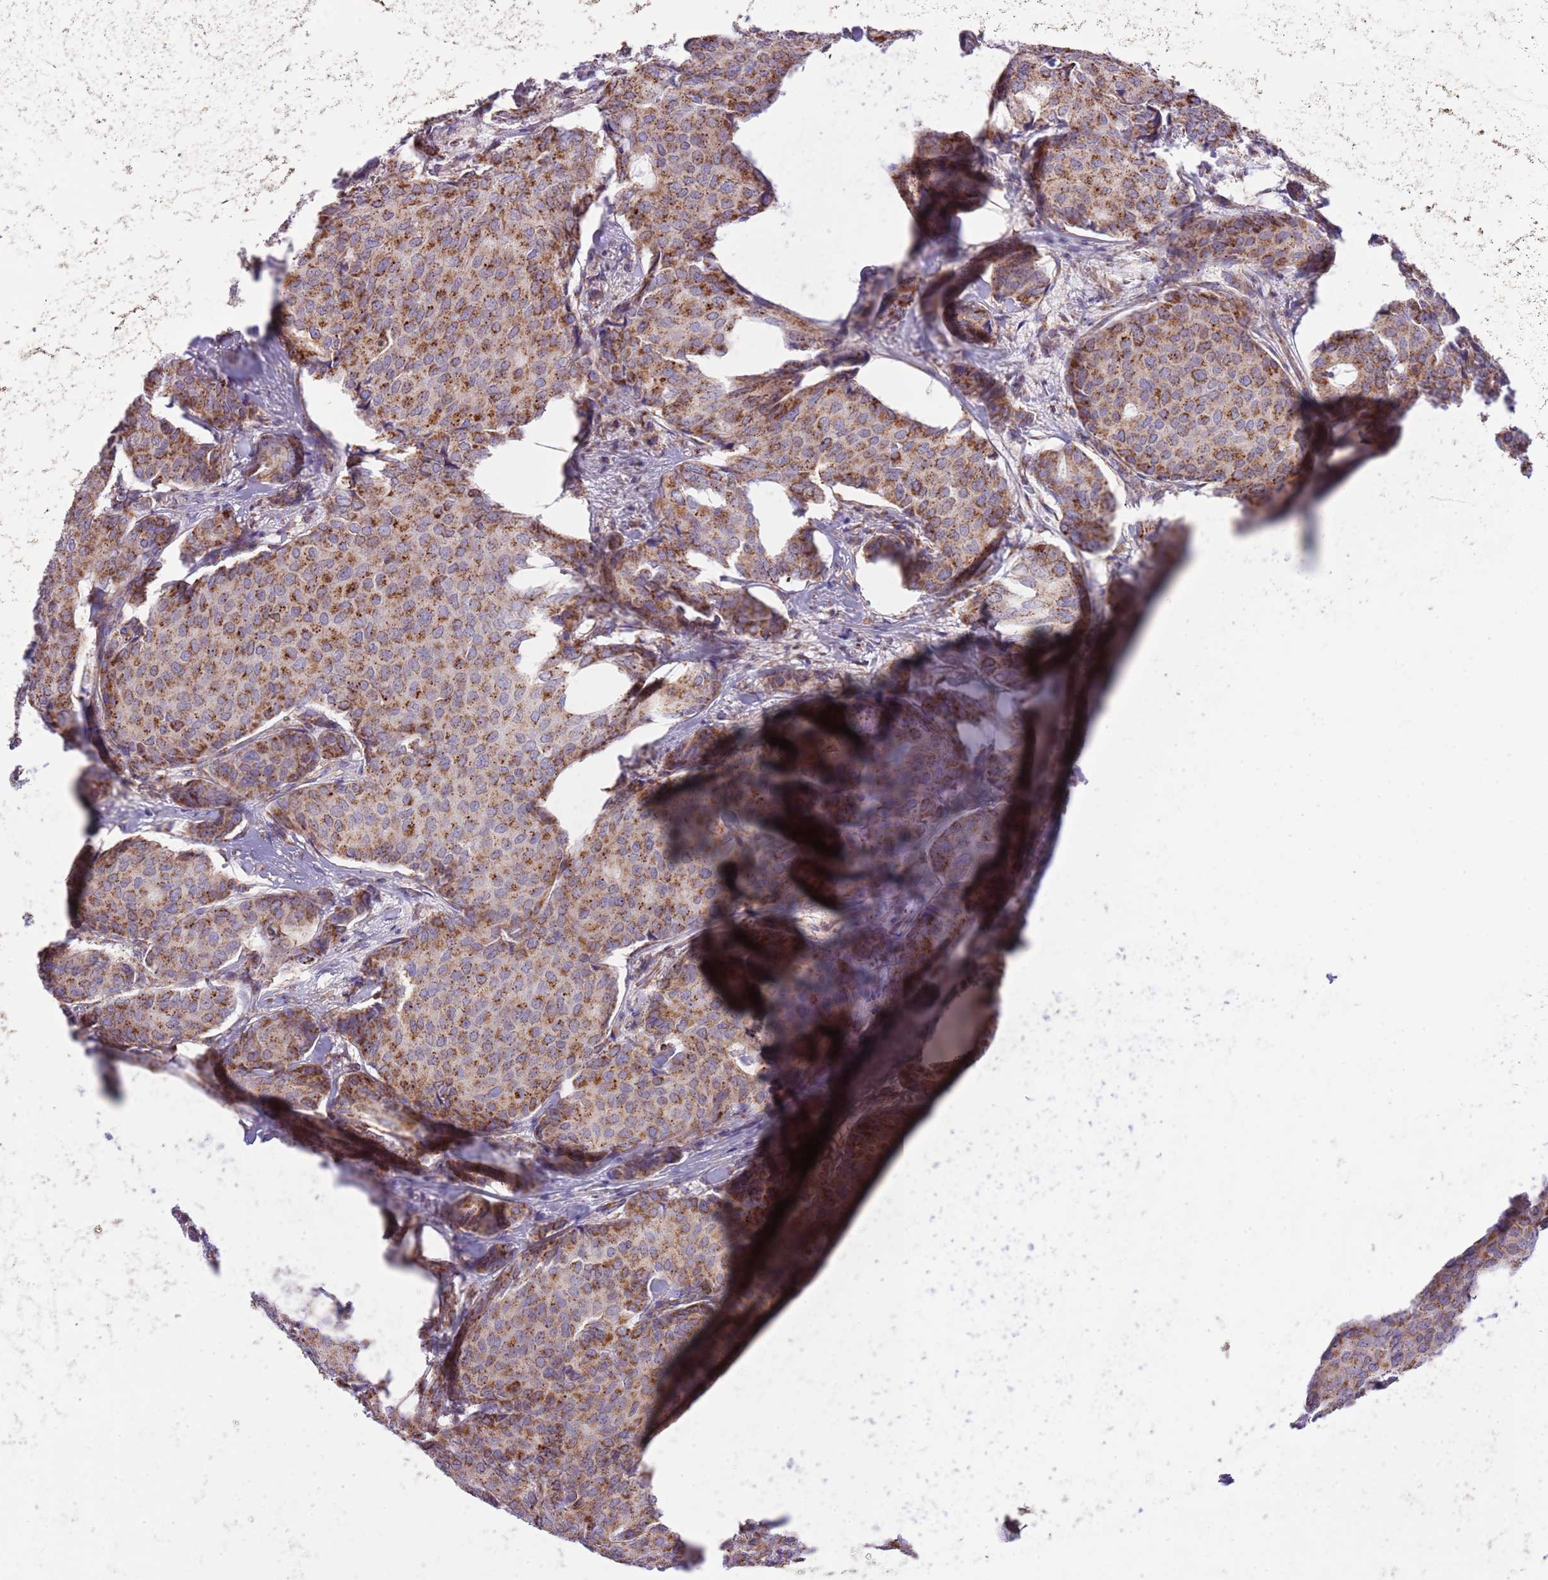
{"staining": {"intensity": "strong", "quantity": ">75%", "location": "cytoplasmic/membranous"}, "tissue": "breast cancer", "cell_type": "Tumor cells", "image_type": "cancer", "snomed": [{"axis": "morphology", "description": "Duct carcinoma"}, {"axis": "topography", "description": "Breast"}], "caption": "The immunohistochemical stain shows strong cytoplasmic/membranous expression in tumor cells of breast cancer (infiltrating ductal carcinoma) tissue.", "gene": "SS18L2", "patient": {"sex": "female", "age": 75}}